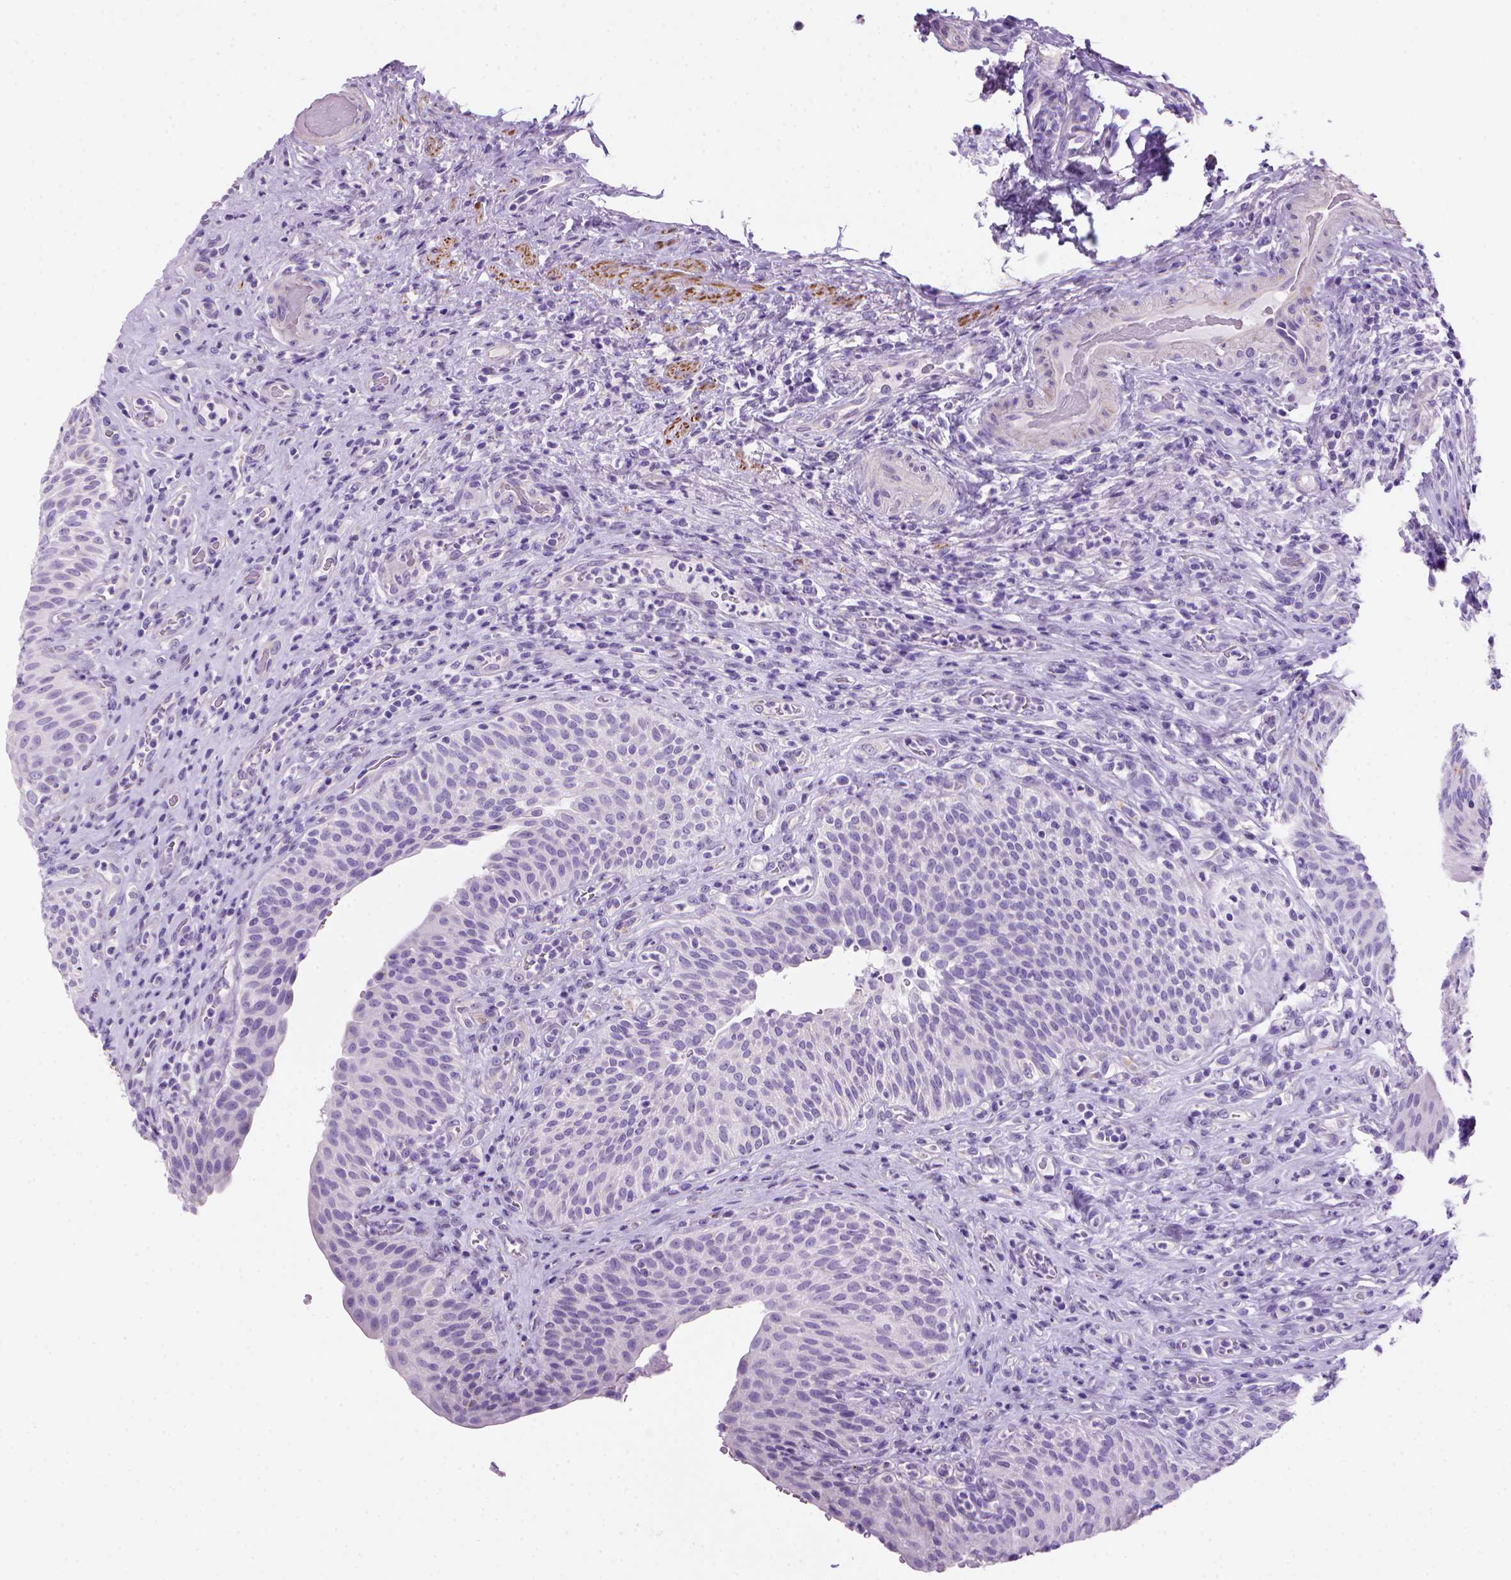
{"staining": {"intensity": "negative", "quantity": "none", "location": "none"}, "tissue": "urinary bladder", "cell_type": "Urothelial cells", "image_type": "normal", "snomed": [{"axis": "morphology", "description": "Normal tissue, NOS"}, {"axis": "topography", "description": "Urinary bladder"}, {"axis": "topography", "description": "Peripheral nerve tissue"}], "caption": "Human urinary bladder stained for a protein using immunohistochemistry (IHC) shows no expression in urothelial cells.", "gene": "ARHGEF33", "patient": {"sex": "male", "age": 66}}